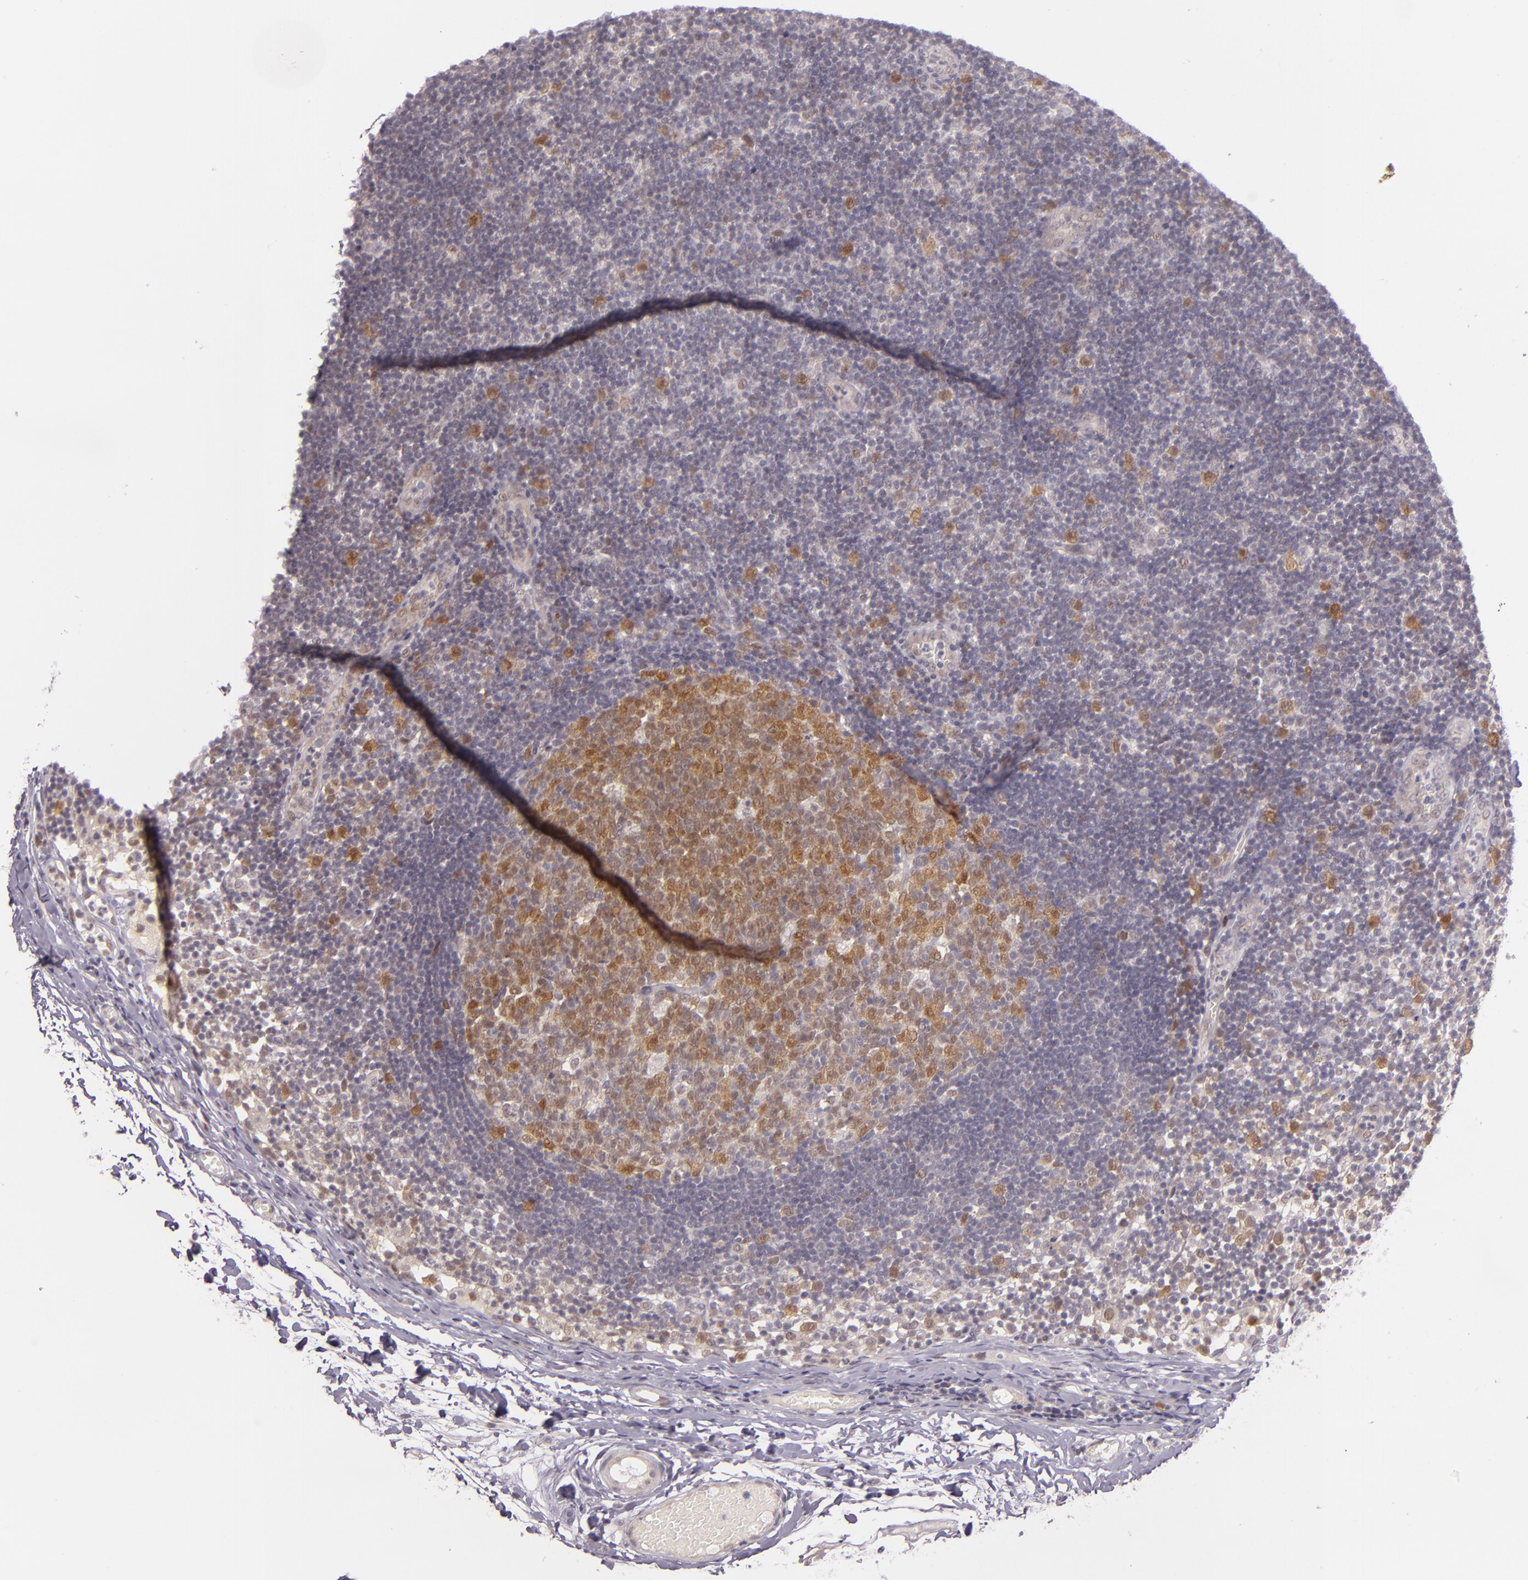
{"staining": {"intensity": "moderate", "quantity": ">75%", "location": "cytoplasmic/membranous,nuclear"}, "tissue": "lymph node", "cell_type": "Germinal center cells", "image_type": "normal", "snomed": [{"axis": "morphology", "description": "Normal tissue, NOS"}, {"axis": "morphology", "description": "Inflammation, NOS"}, {"axis": "topography", "description": "Lymph node"}, {"axis": "topography", "description": "Salivary gland"}], "caption": "Protein staining shows moderate cytoplasmic/membranous,nuclear staining in approximately >75% of germinal center cells in benign lymph node. The staining was performed using DAB to visualize the protein expression in brown, while the nuclei were stained in blue with hematoxylin (Magnification: 20x).", "gene": "CSE1L", "patient": {"sex": "male", "age": 3}}